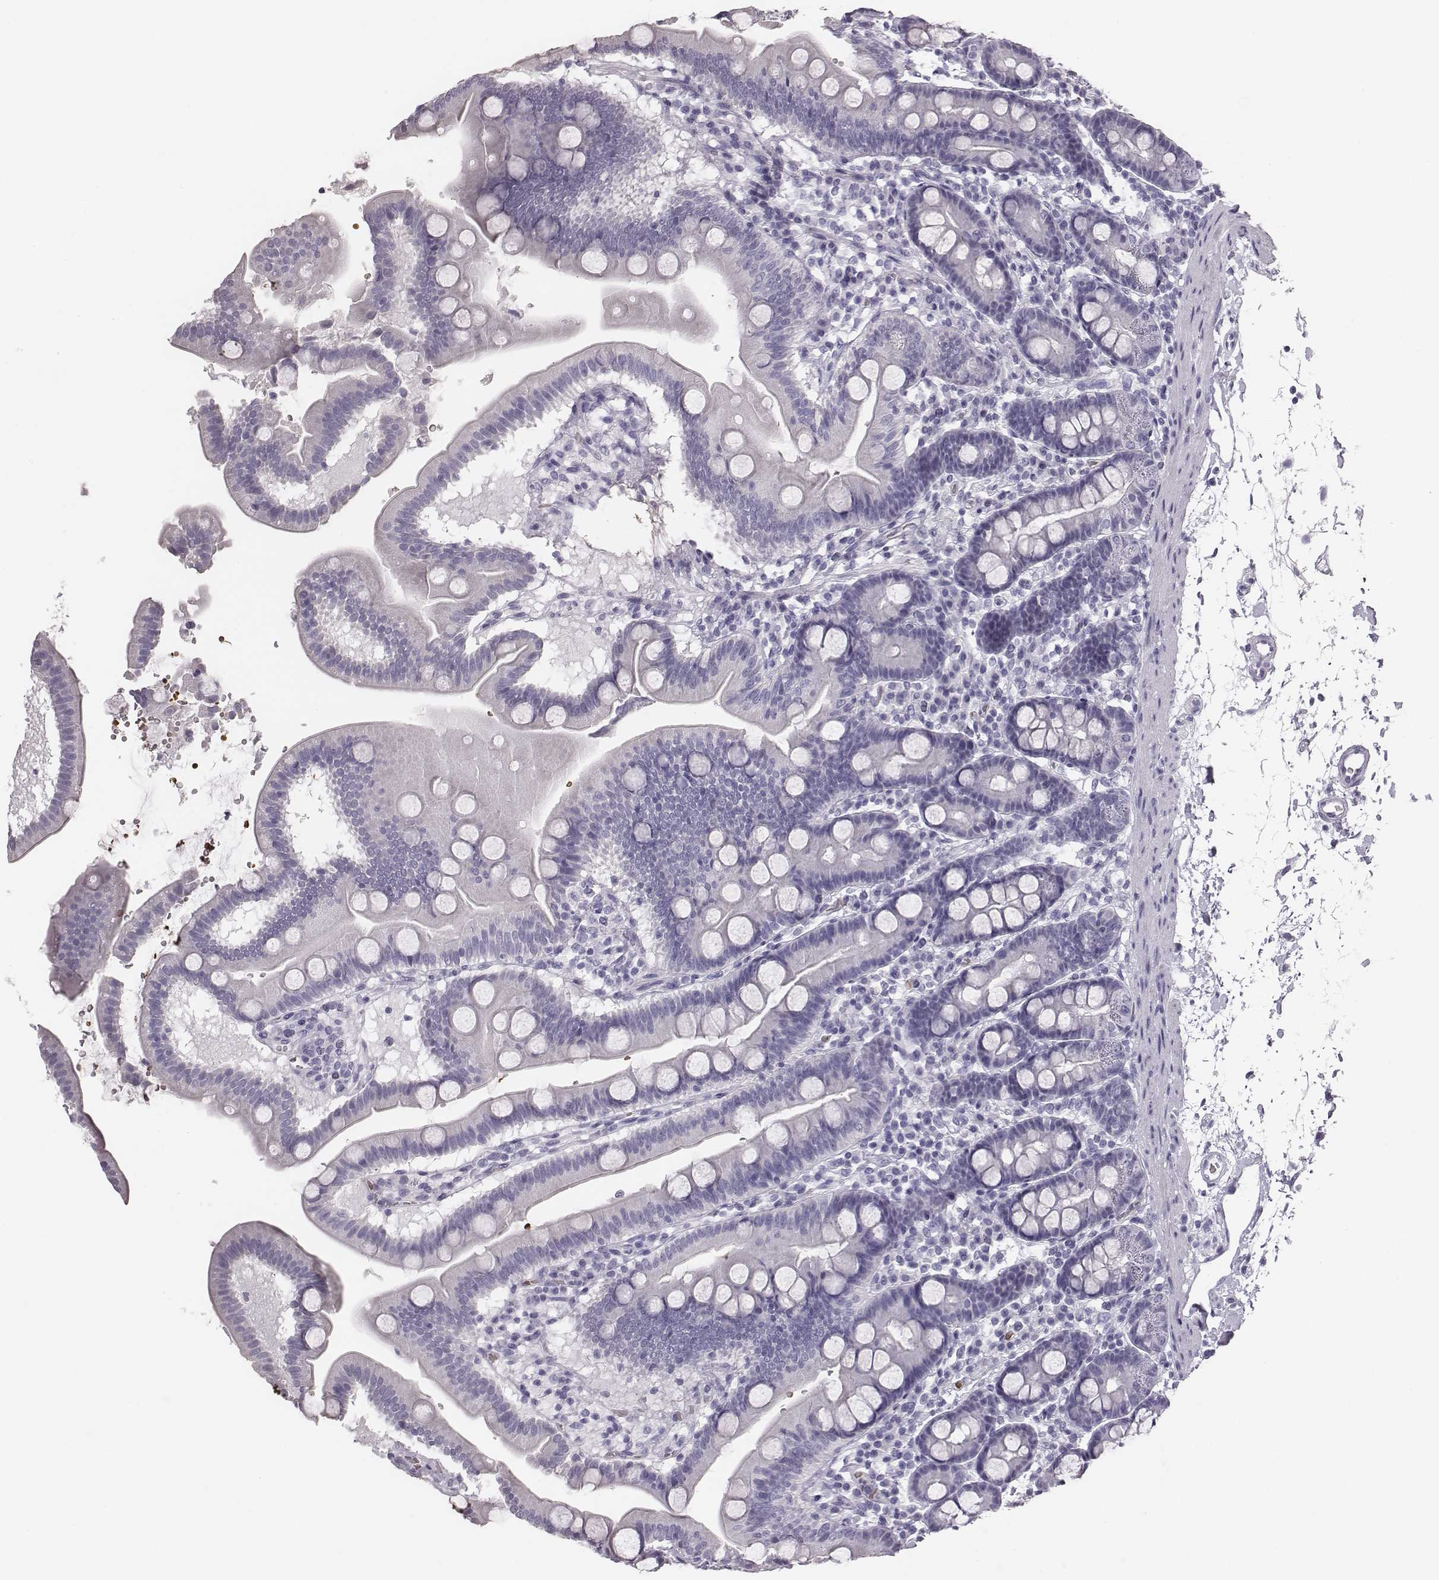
{"staining": {"intensity": "negative", "quantity": "none", "location": "none"}, "tissue": "duodenum", "cell_type": "Glandular cells", "image_type": "normal", "snomed": [{"axis": "morphology", "description": "Normal tissue, NOS"}, {"axis": "topography", "description": "Pancreas"}, {"axis": "topography", "description": "Duodenum"}], "caption": "This is a image of immunohistochemistry staining of unremarkable duodenum, which shows no expression in glandular cells.", "gene": "HBZ", "patient": {"sex": "male", "age": 59}}